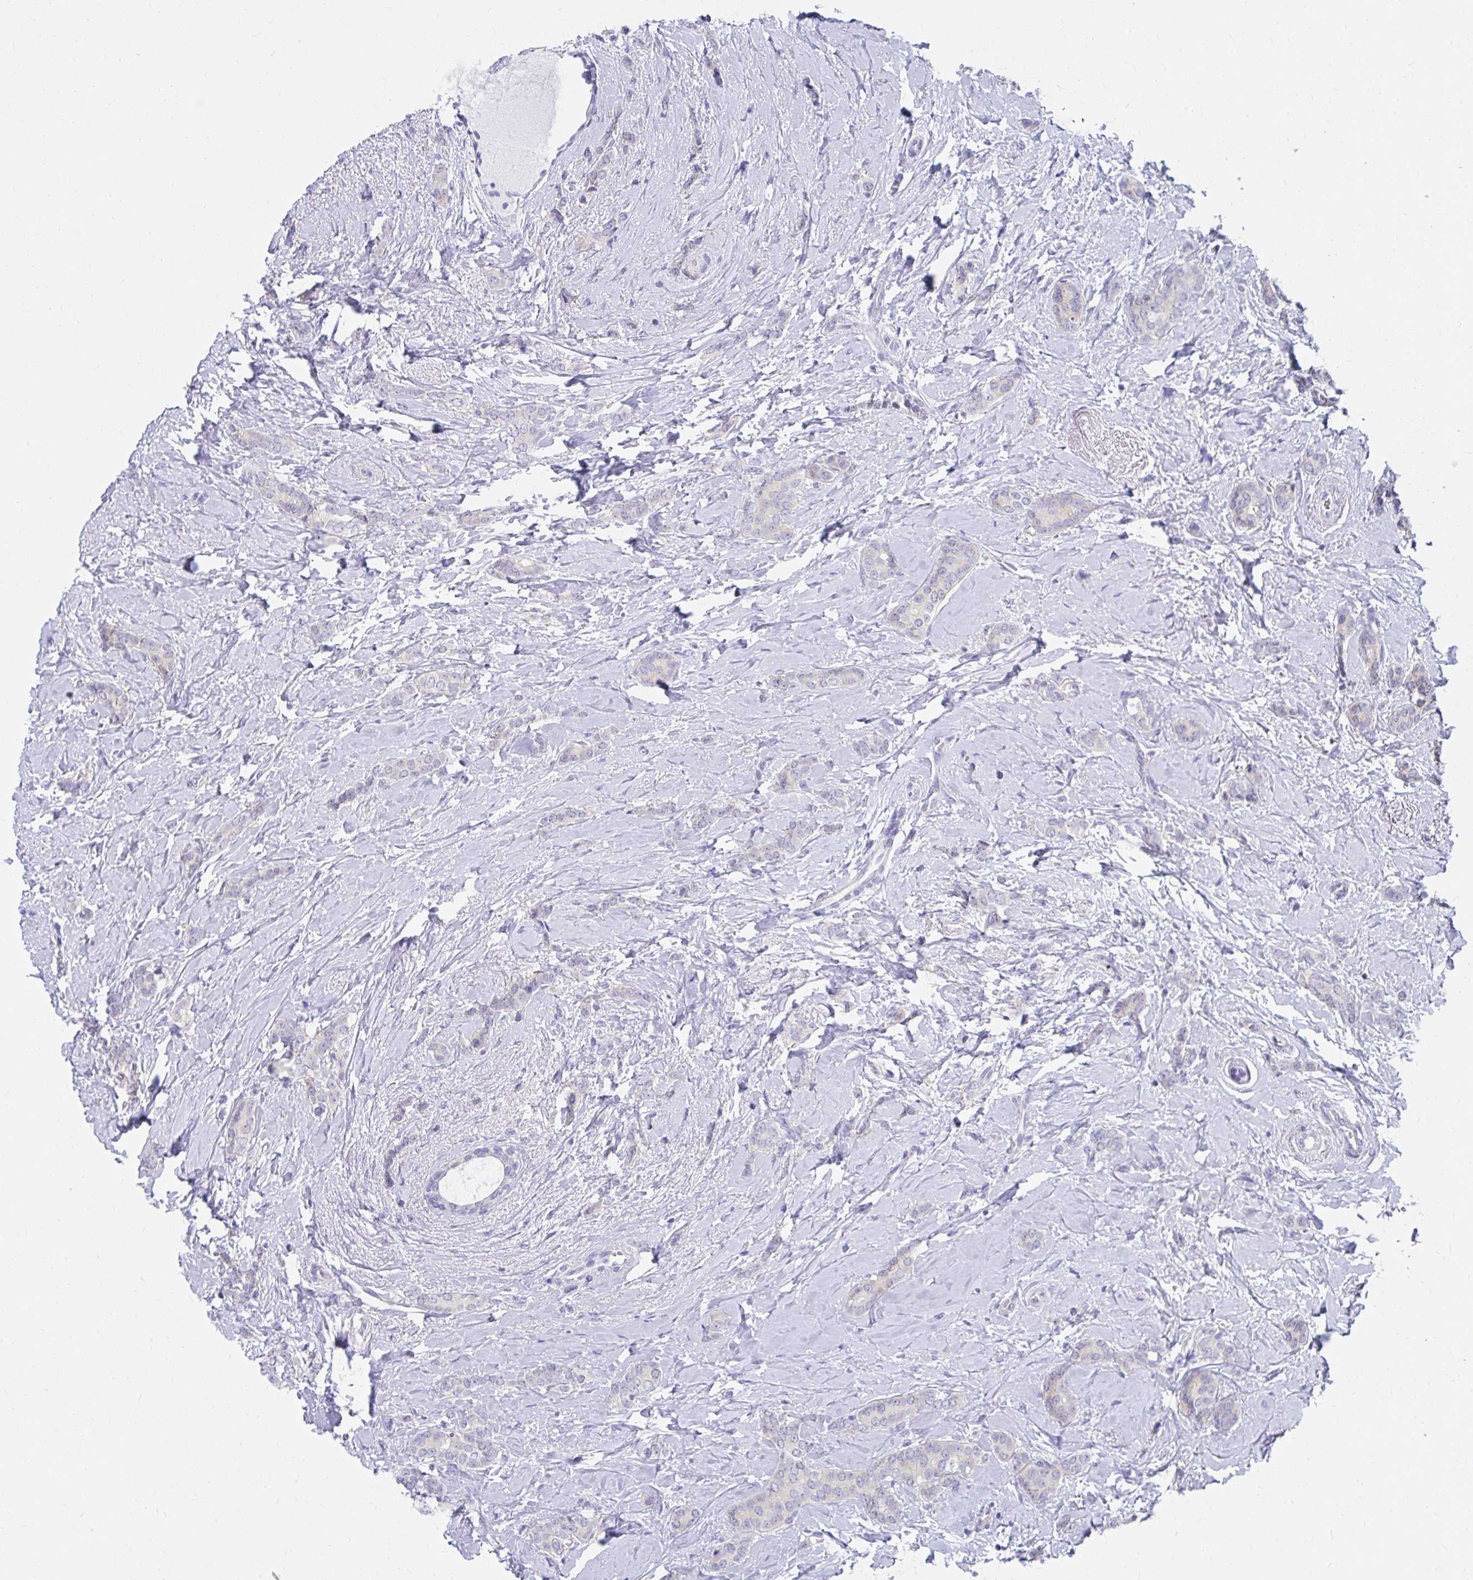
{"staining": {"intensity": "negative", "quantity": "none", "location": "none"}, "tissue": "breast cancer", "cell_type": "Tumor cells", "image_type": "cancer", "snomed": [{"axis": "morphology", "description": "Normal tissue, NOS"}, {"axis": "morphology", "description": "Duct carcinoma"}, {"axis": "topography", "description": "Breast"}], "caption": "The micrograph shows no significant positivity in tumor cells of invasive ductal carcinoma (breast).", "gene": "C19orf81", "patient": {"sex": "female", "age": 77}}